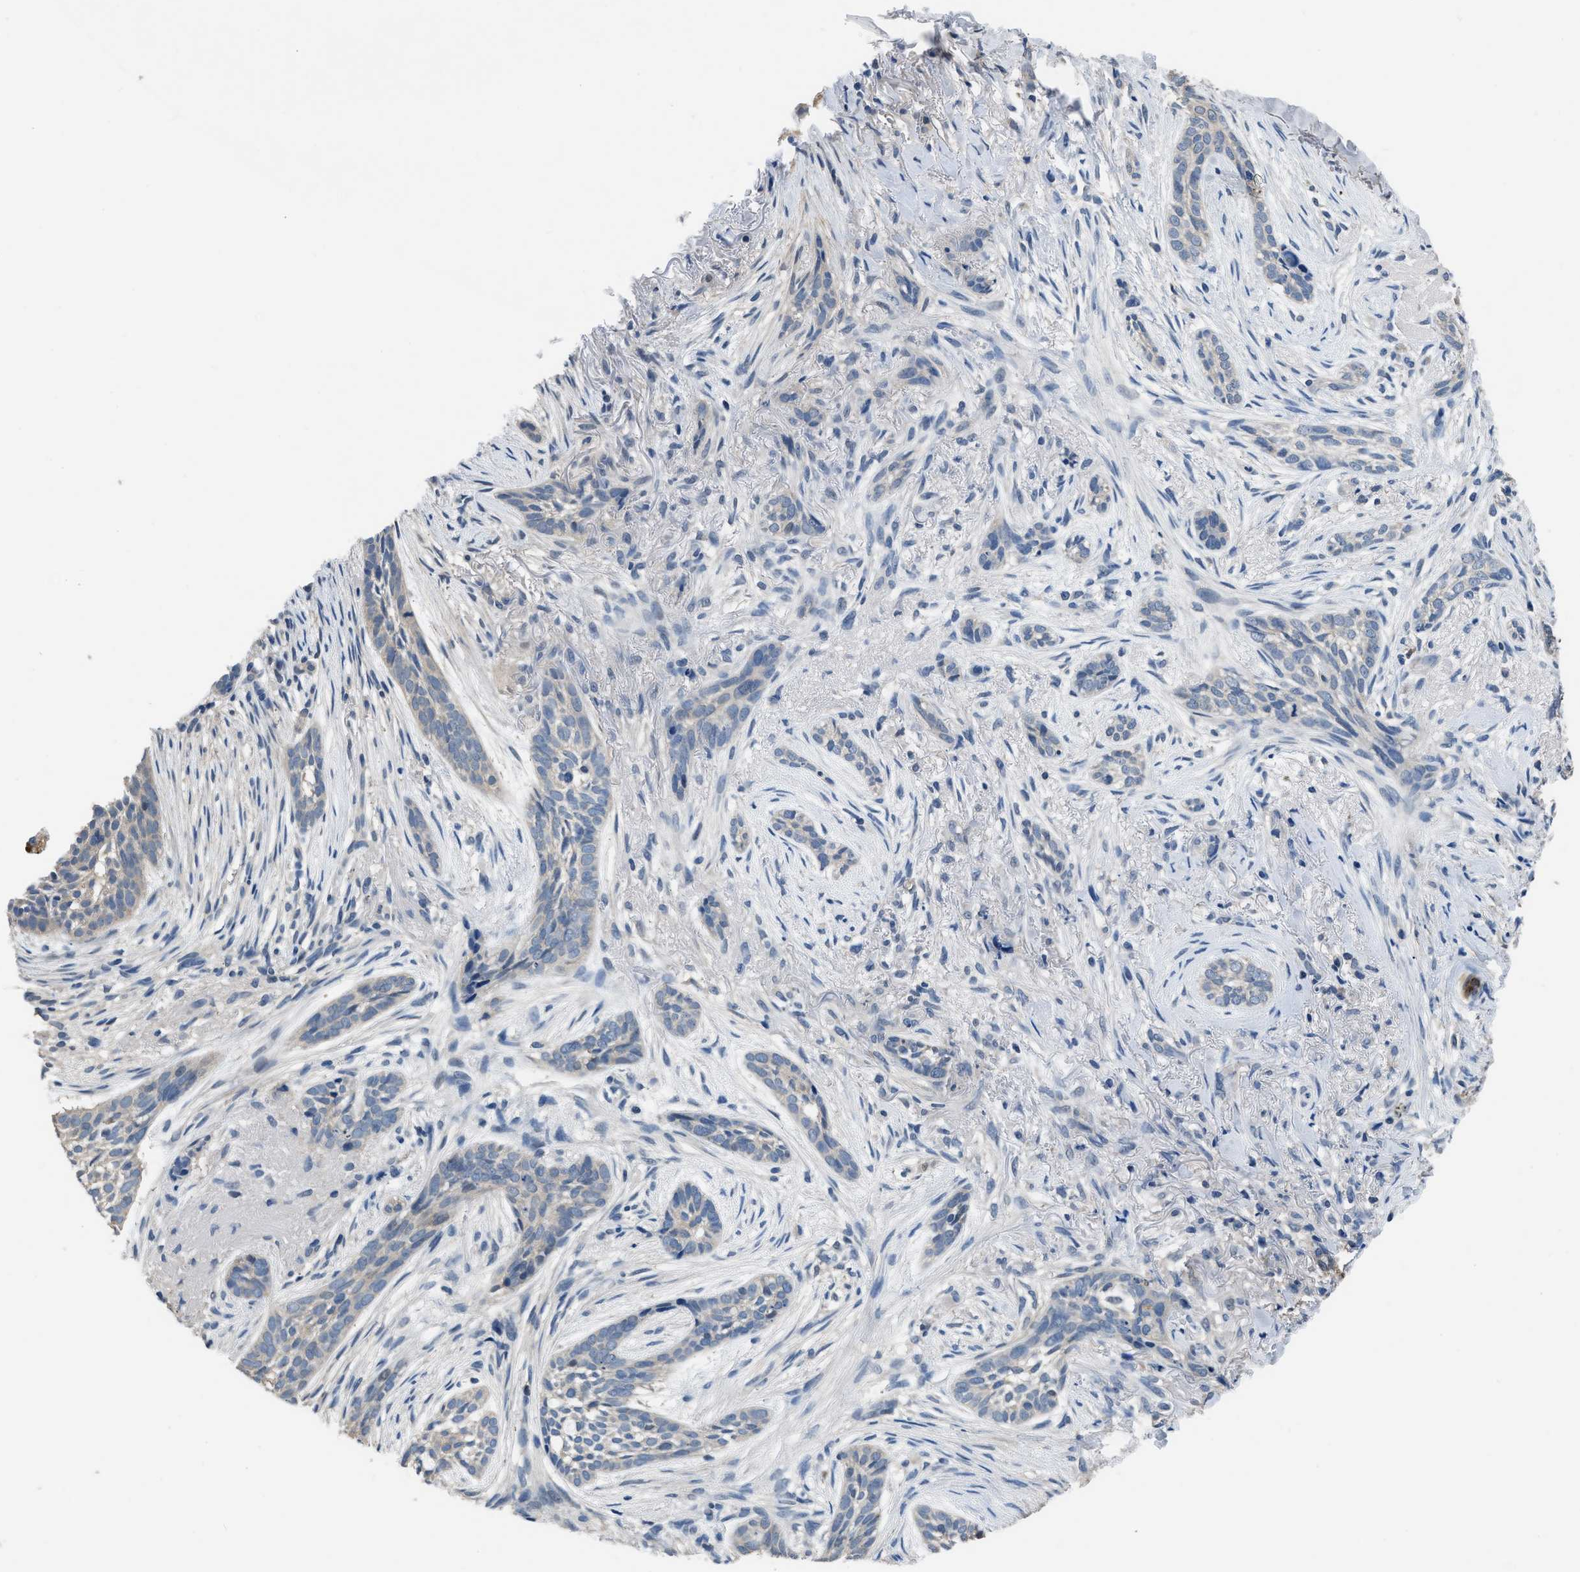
{"staining": {"intensity": "negative", "quantity": "none", "location": "none"}, "tissue": "skin cancer", "cell_type": "Tumor cells", "image_type": "cancer", "snomed": [{"axis": "morphology", "description": "Basal cell carcinoma"}, {"axis": "topography", "description": "Skin"}], "caption": "Photomicrograph shows no protein expression in tumor cells of skin basal cell carcinoma tissue.", "gene": "LANCL2", "patient": {"sex": "female", "age": 88}}